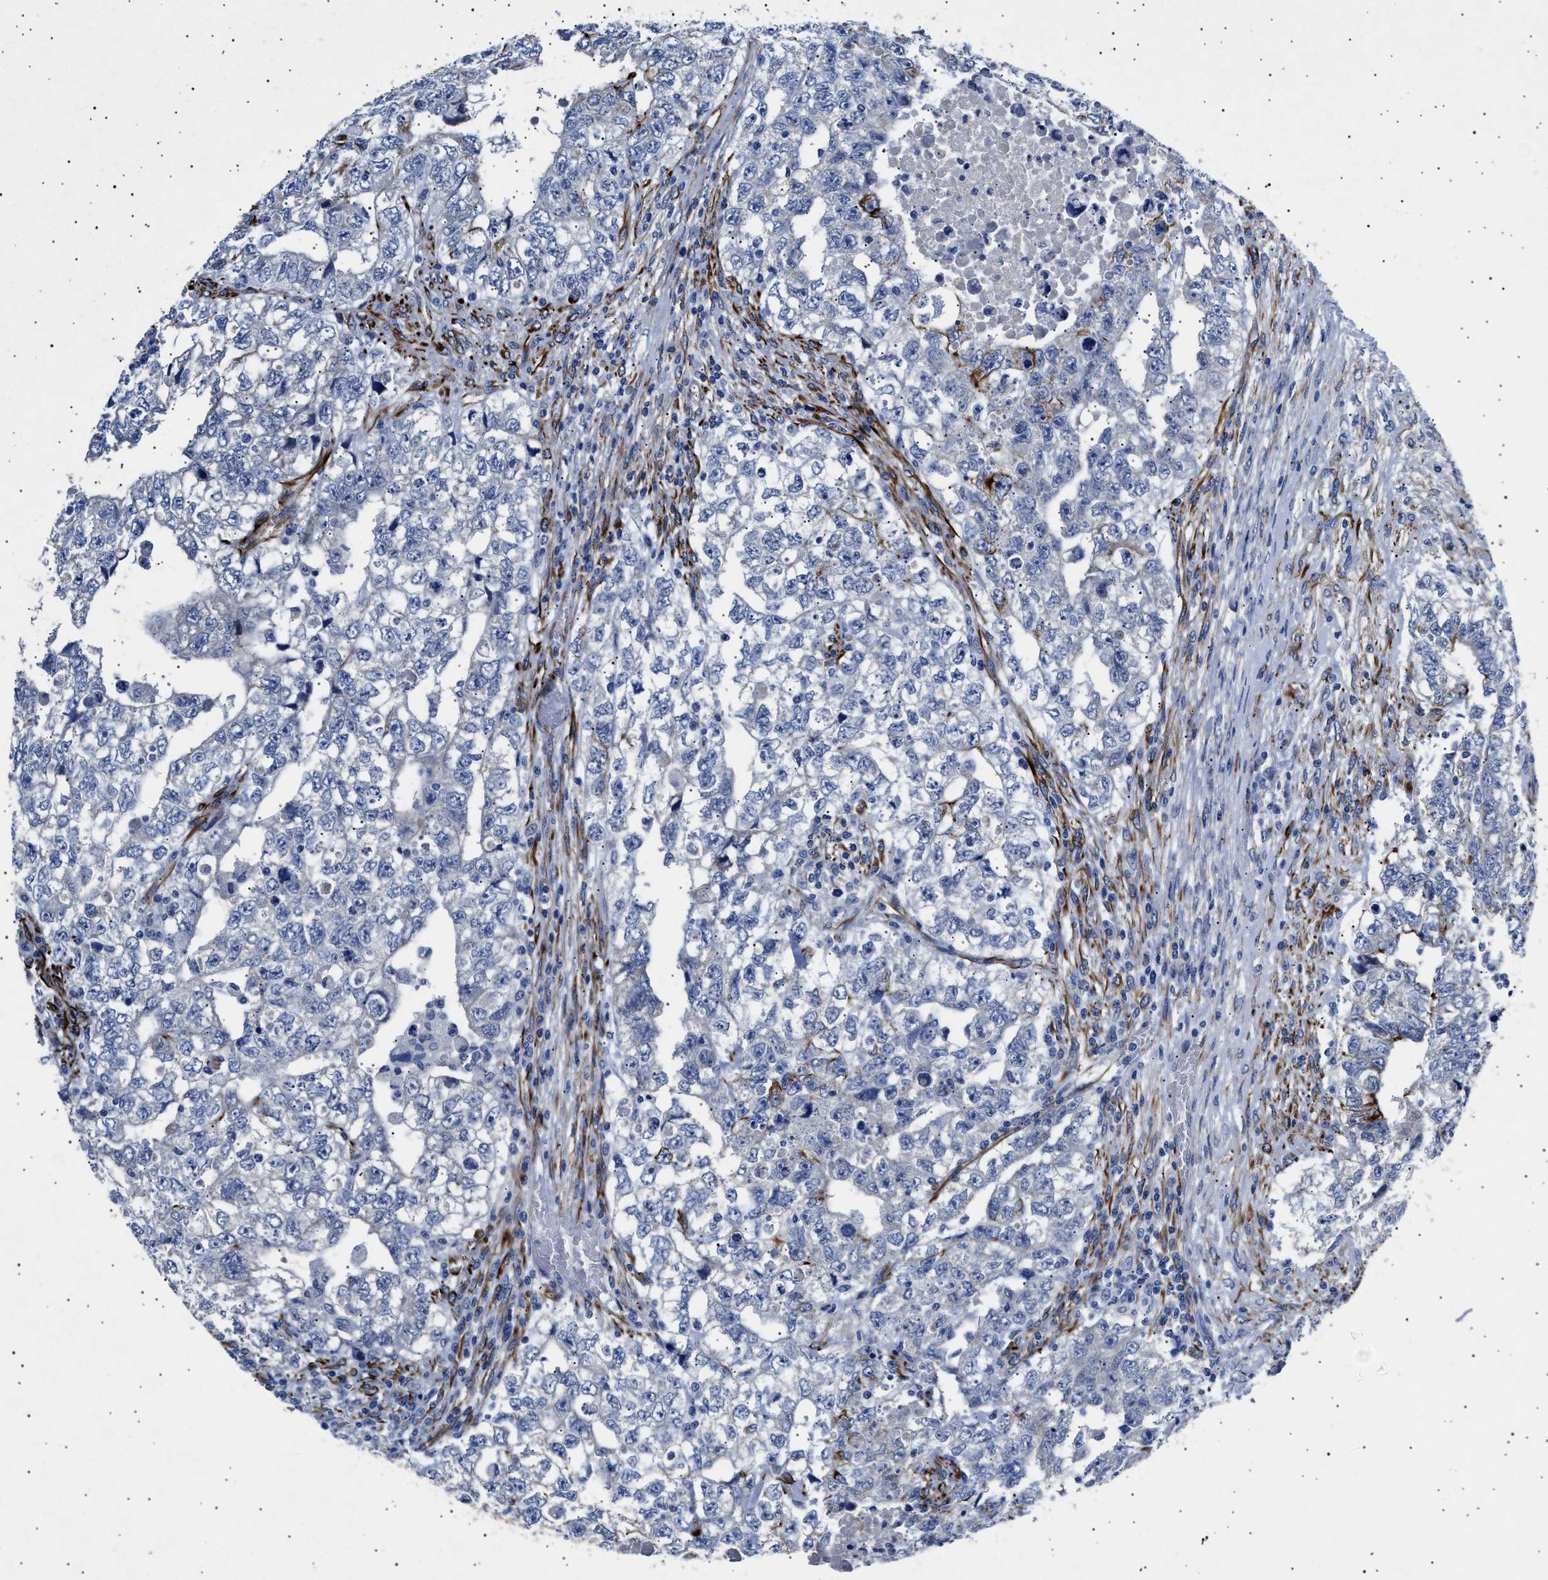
{"staining": {"intensity": "negative", "quantity": "none", "location": "none"}, "tissue": "testis cancer", "cell_type": "Tumor cells", "image_type": "cancer", "snomed": [{"axis": "morphology", "description": "Carcinoma, Embryonal, NOS"}, {"axis": "topography", "description": "Testis"}], "caption": "Testis embryonal carcinoma stained for a protein using immunohistochemistry exhibits no staining tumor cells.", "gene": "OLFML2A", "patient": {"sex": "male", "age": 36}}